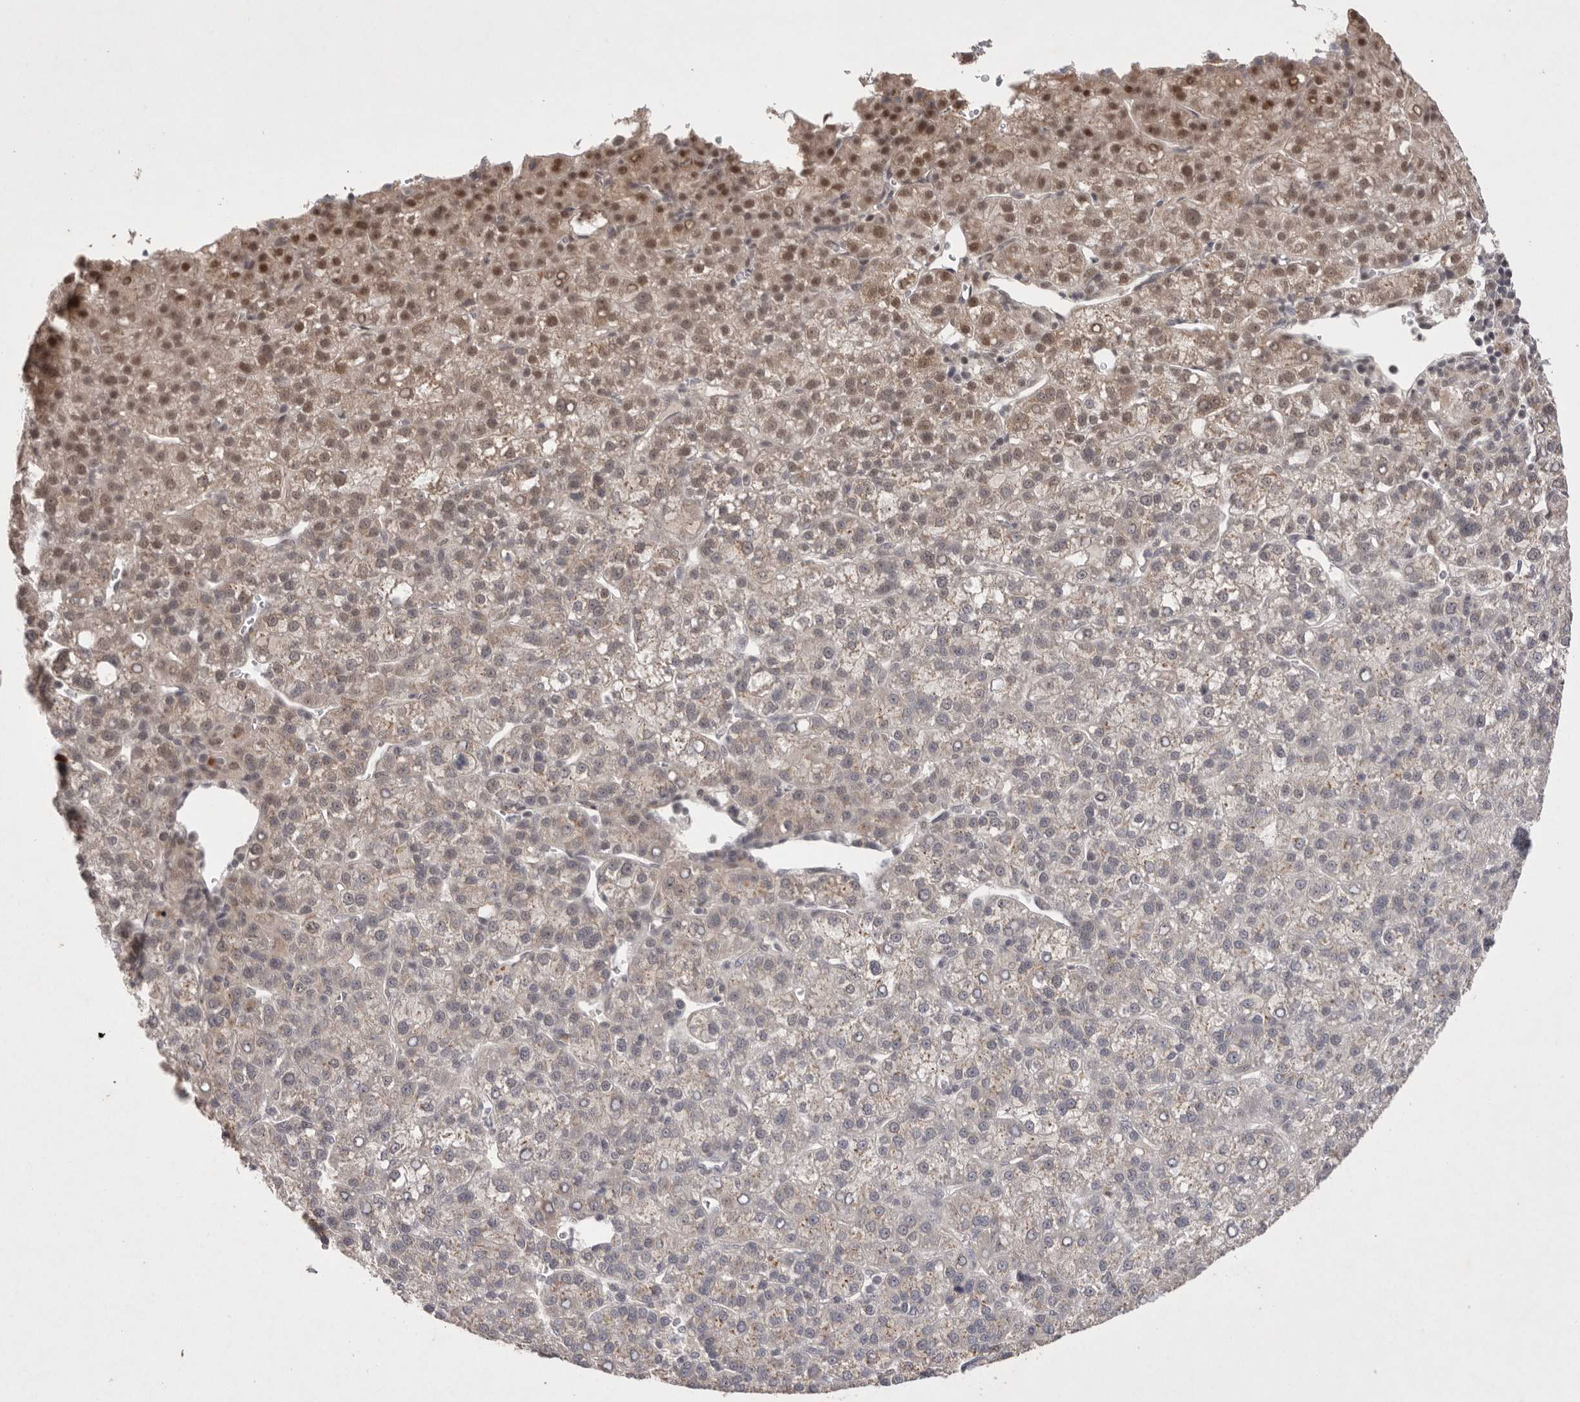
{"staining": {"intensity": "weak", "quantity": "25%-75%", "location": "nuclear"}, "tissue": "liver cancer", "cell_type": "Tumor cells", "image_type": "cancer", "snomed": [{"axis": "morphology", "description": "Carcinoma, Hepatocellular, NOS"}, {"axis": "topography", "description": "Liver"}], "caption": "The micrograph demonstrates a brown stain indicating the presence of a protein in the nuclear of tumor cells in hepatocellular carcinoma (liver).", "gene": "HUS1", "patient": {"sex": "female", "age": 58}}